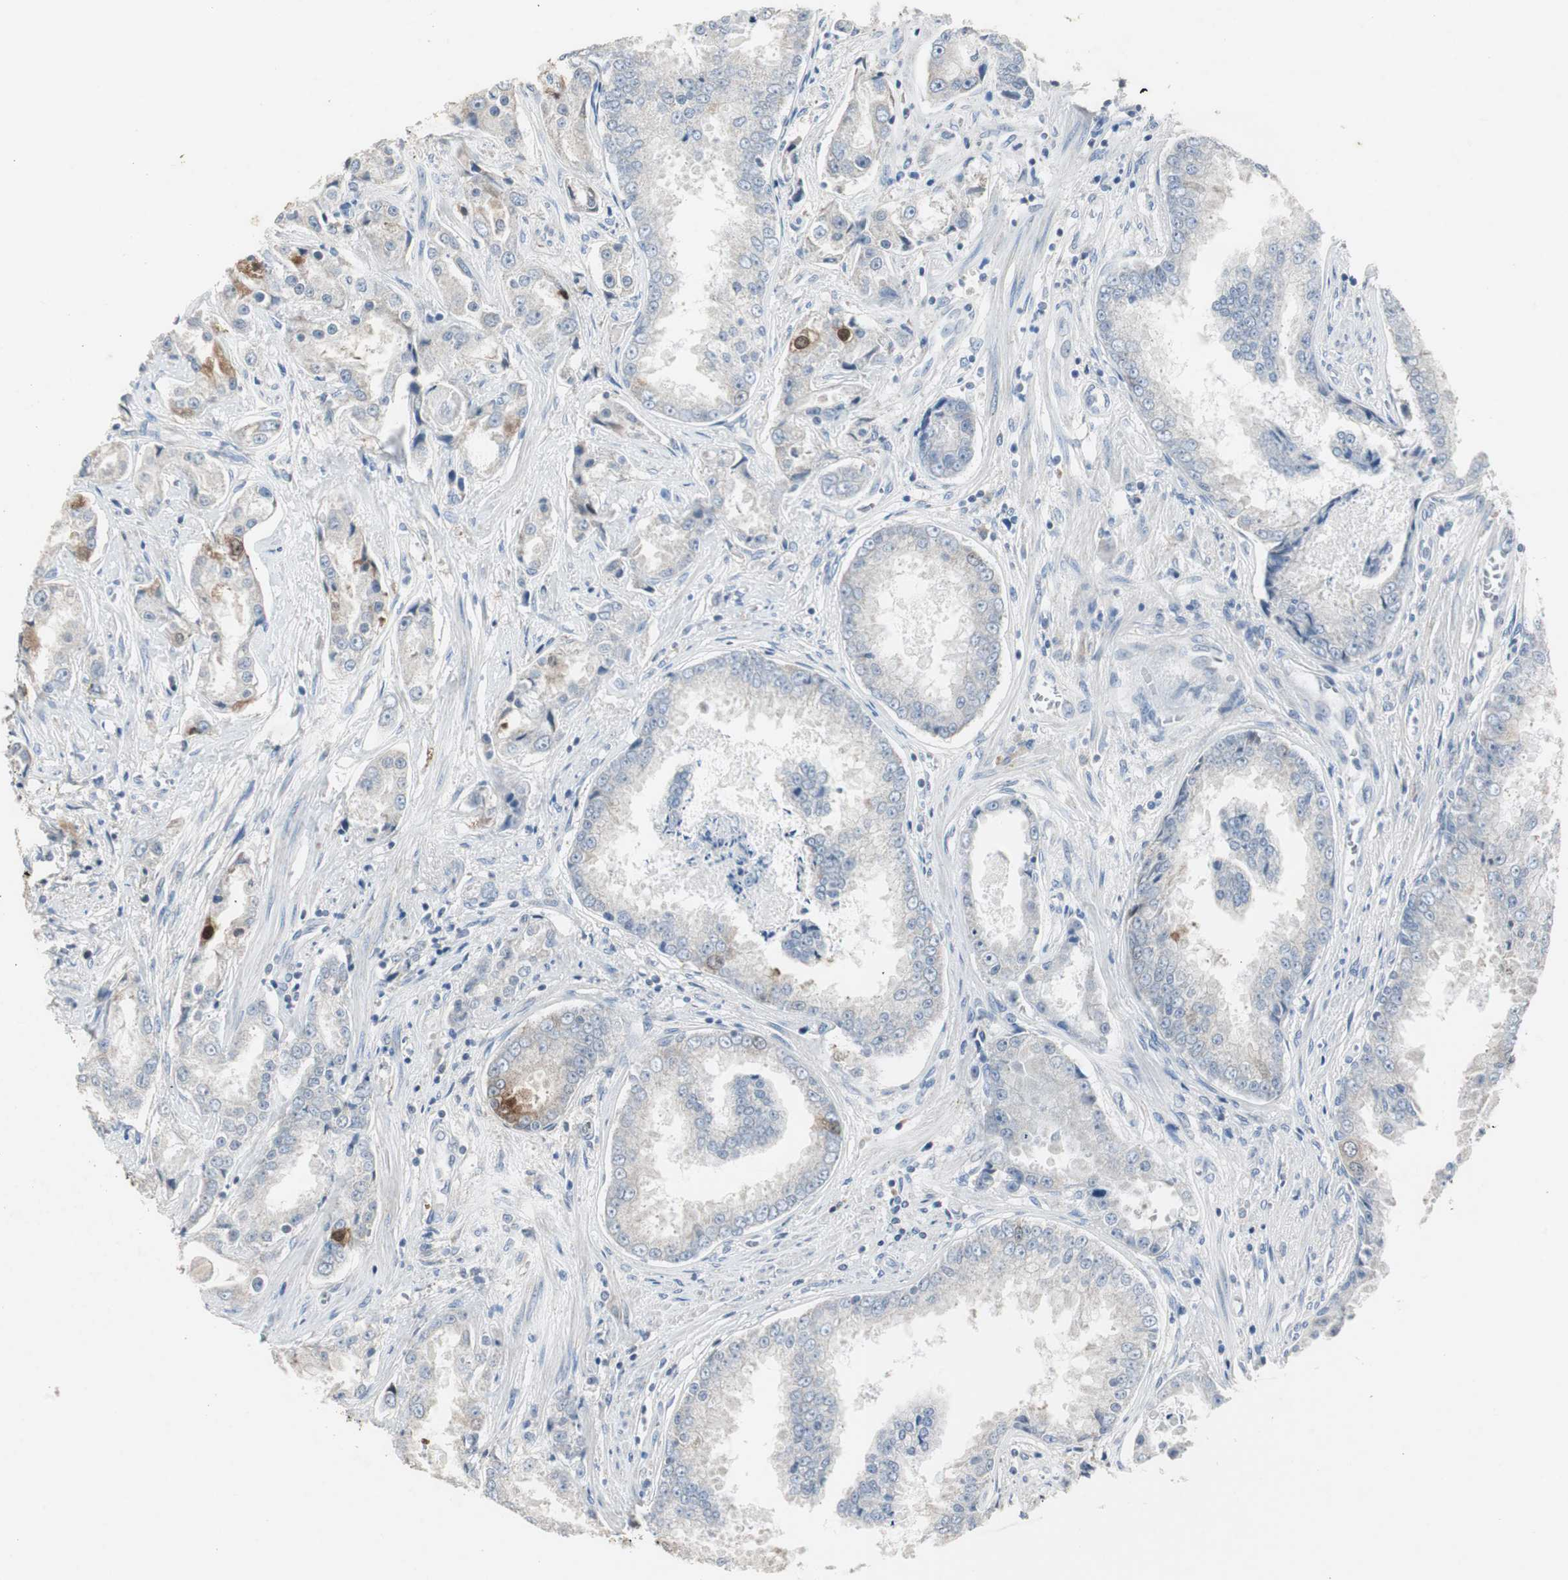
{"staining": {"intensity": "moderate", "quantity": "<25%", "location": "cytoplasmic/membranous"}, "tissue": "prostate cancer", "cell_type": "Tumor cells", "image_type": "cancer", "snomed": [{"axis": "morphology", "description": "Adenocarcinoma, High grade"}, {"axis": "topography", "description": "Prostate"}], "caption": "About <25% of tumor cells in human prostate cancer exhibit moderate cytoplasmic/membranous protein staining as visualized by brown immunohistochemical staining.", "gene": "TK1", "patient": {"sex": "male", "age": 73}}